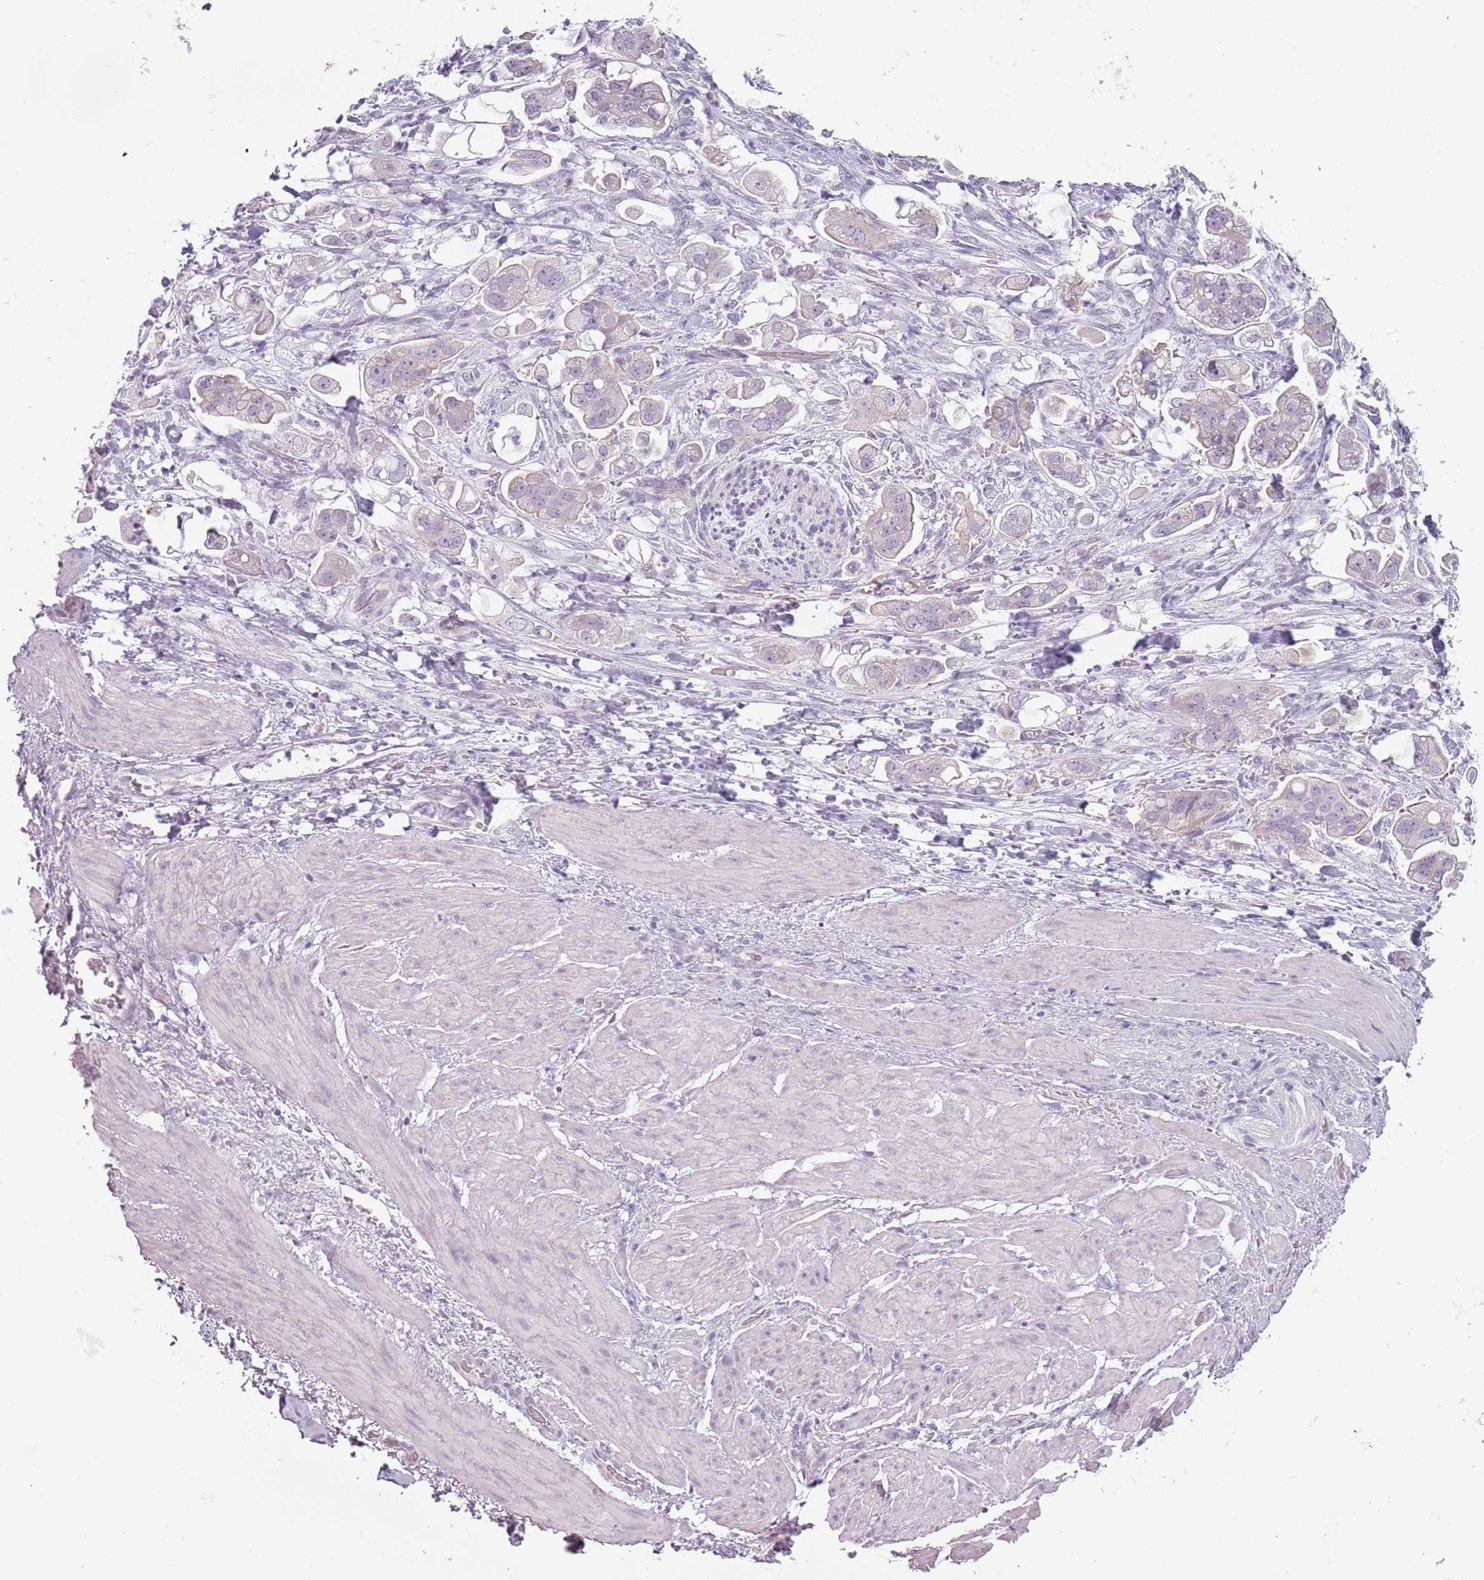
{"staining": {"intensity": "negative", "quantity": "none", "location": "none"}, "tissue": "stomach cancer", "cell_type": "Tumor cells", "image_type": "cancer", "snomed": [{"axis": "morphology", "description": "Adenocarcinoma, NOS"}, {"axis": "topography", "description": "Stomach"}], "caption": "The histopathology image demonstrates no staining of tumor cells in stomach cancer.", "gene": "RFX2", "patient": {"sex": "male", "age": 62}}